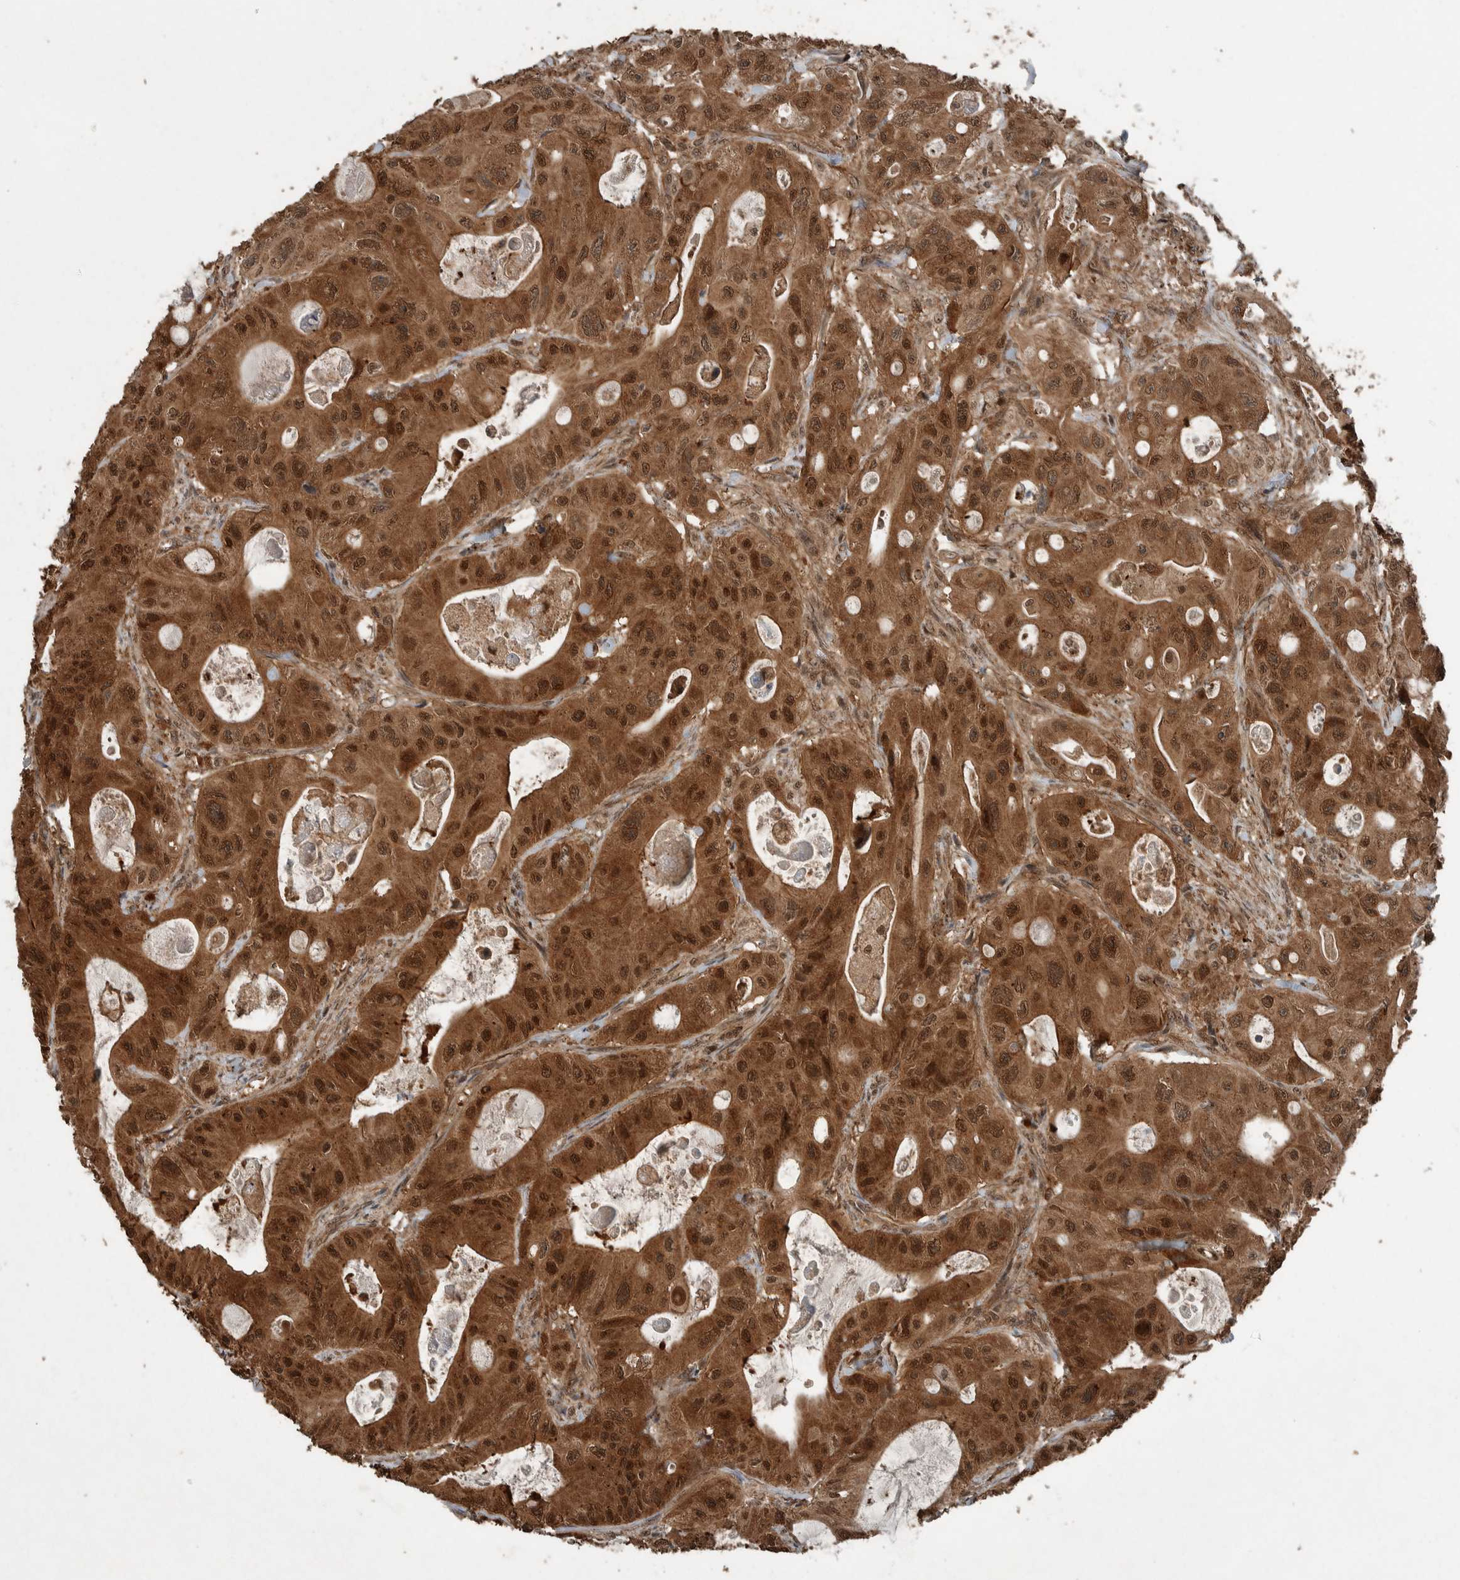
{"staining": {"intensity": "strong", "quantity": ">75%", "location": "cytoplasmic/membranous,nuclear"}, "tissue": "colorectal cancer", "cell_type": "Tumor cells", "image_type": "cancer", "snomed": [{"axis": "morphology", "description": "Adenocarcinoma, NOS"}, {"axis": "topography", "description": "Colon"}], "caption": "Adenocarcinoma (colorectal) was stained to show a protein in brown. There is high levels of strong cytoplasmic/membranous and nuclear expression in approximately >75% of tumor cells.", "gene": "MYO1E", "patient": {"sex": "female", "age": 46}}